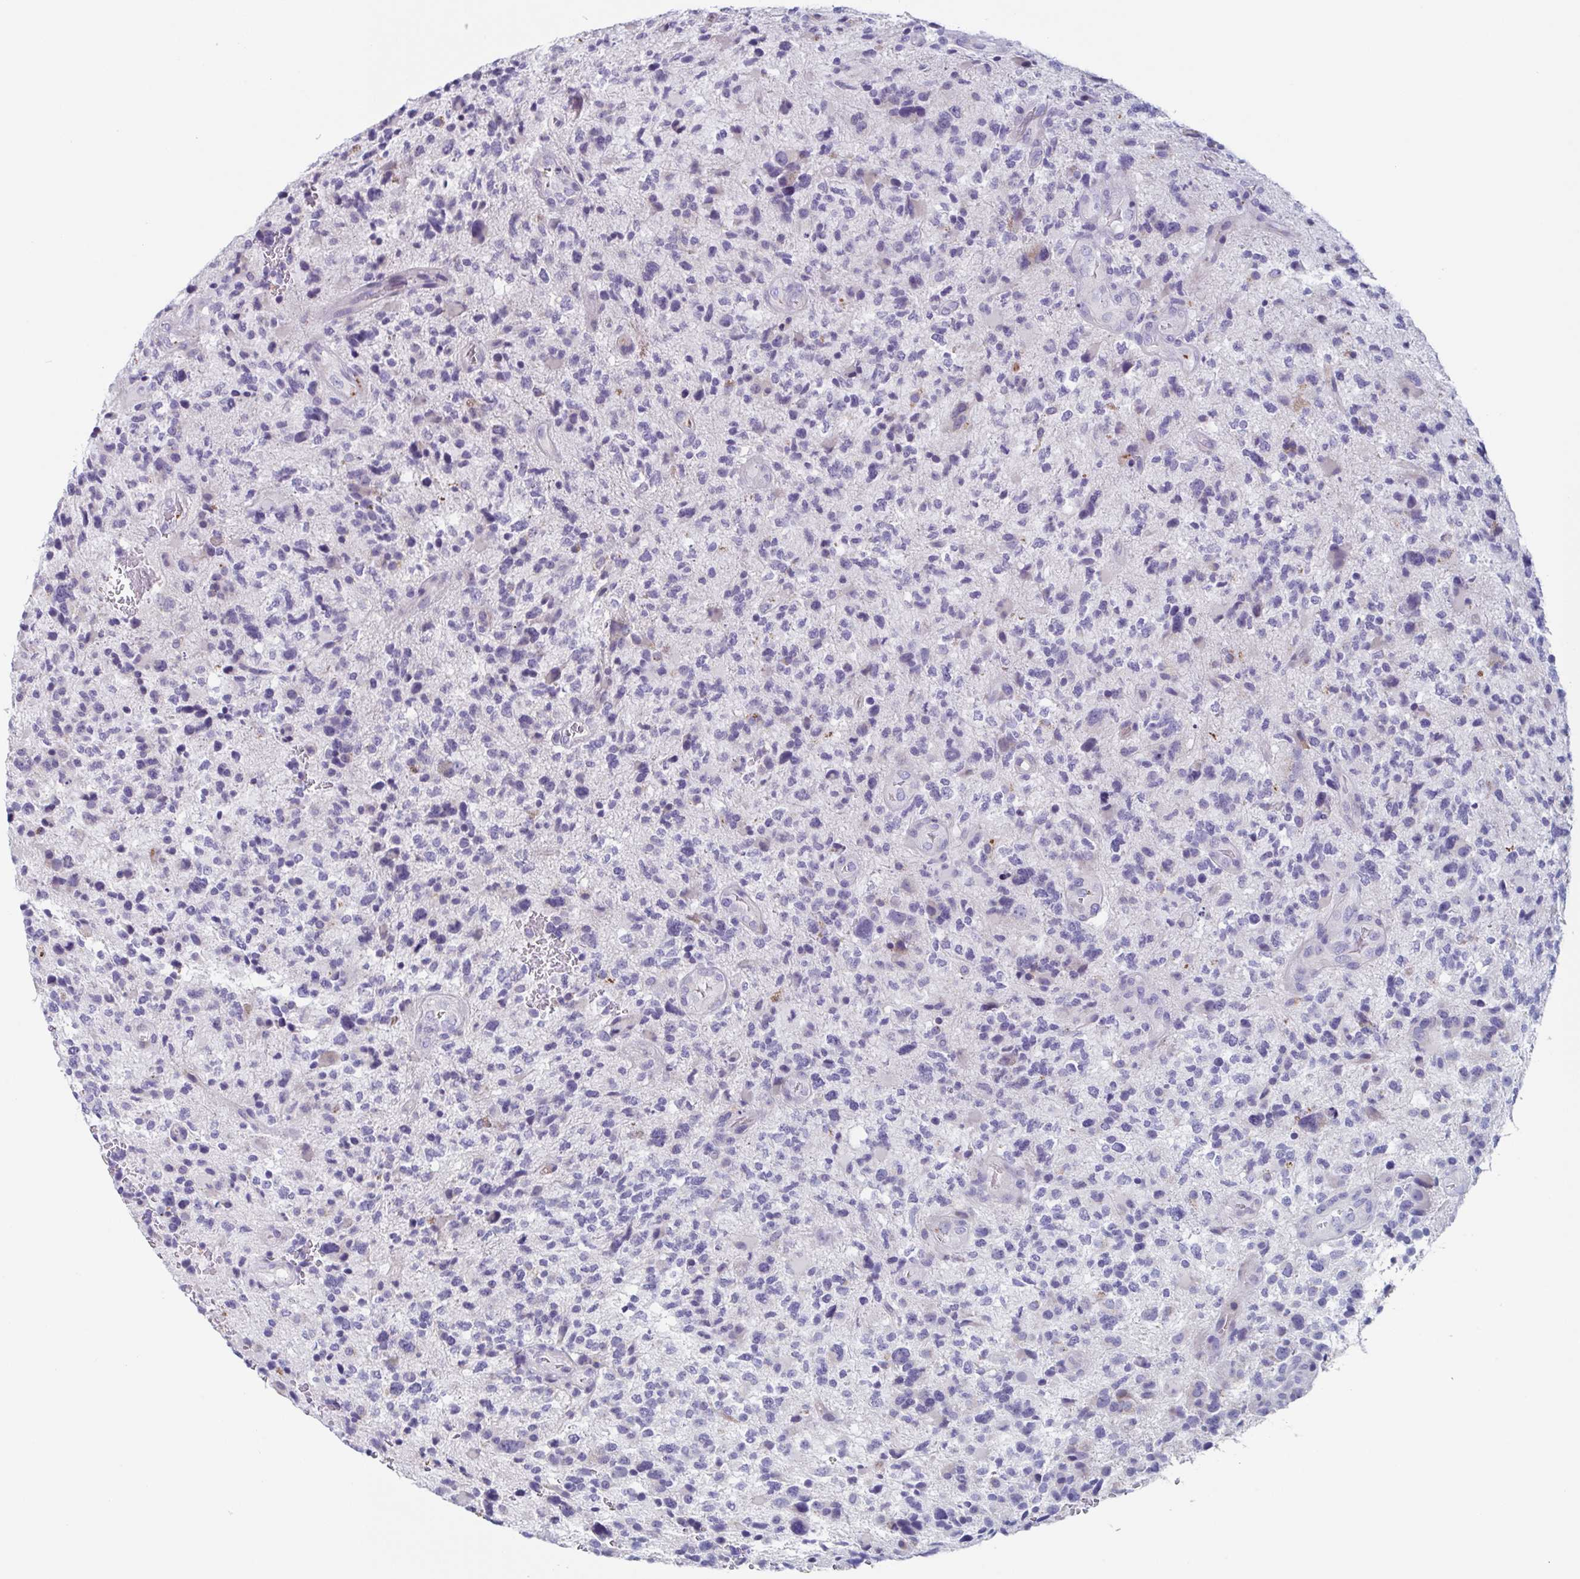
{"staining": {"intensity": "negative", "quantity": "none", "location": "none"}, "tissue": "glioma", "cell_type": "Tumor cells", "image_type": "cancer", "snomed": [{"axis": "morphology", "description": "Glioma, malignant, High grade"}, {"axis": "topography", "description": "Brain"}], "caption": "Micrograph shows no protein positivity in tumor cells of glioma tissue.", "gene": "LYRM2", "patient": {"sex": "female", "age": 71}}